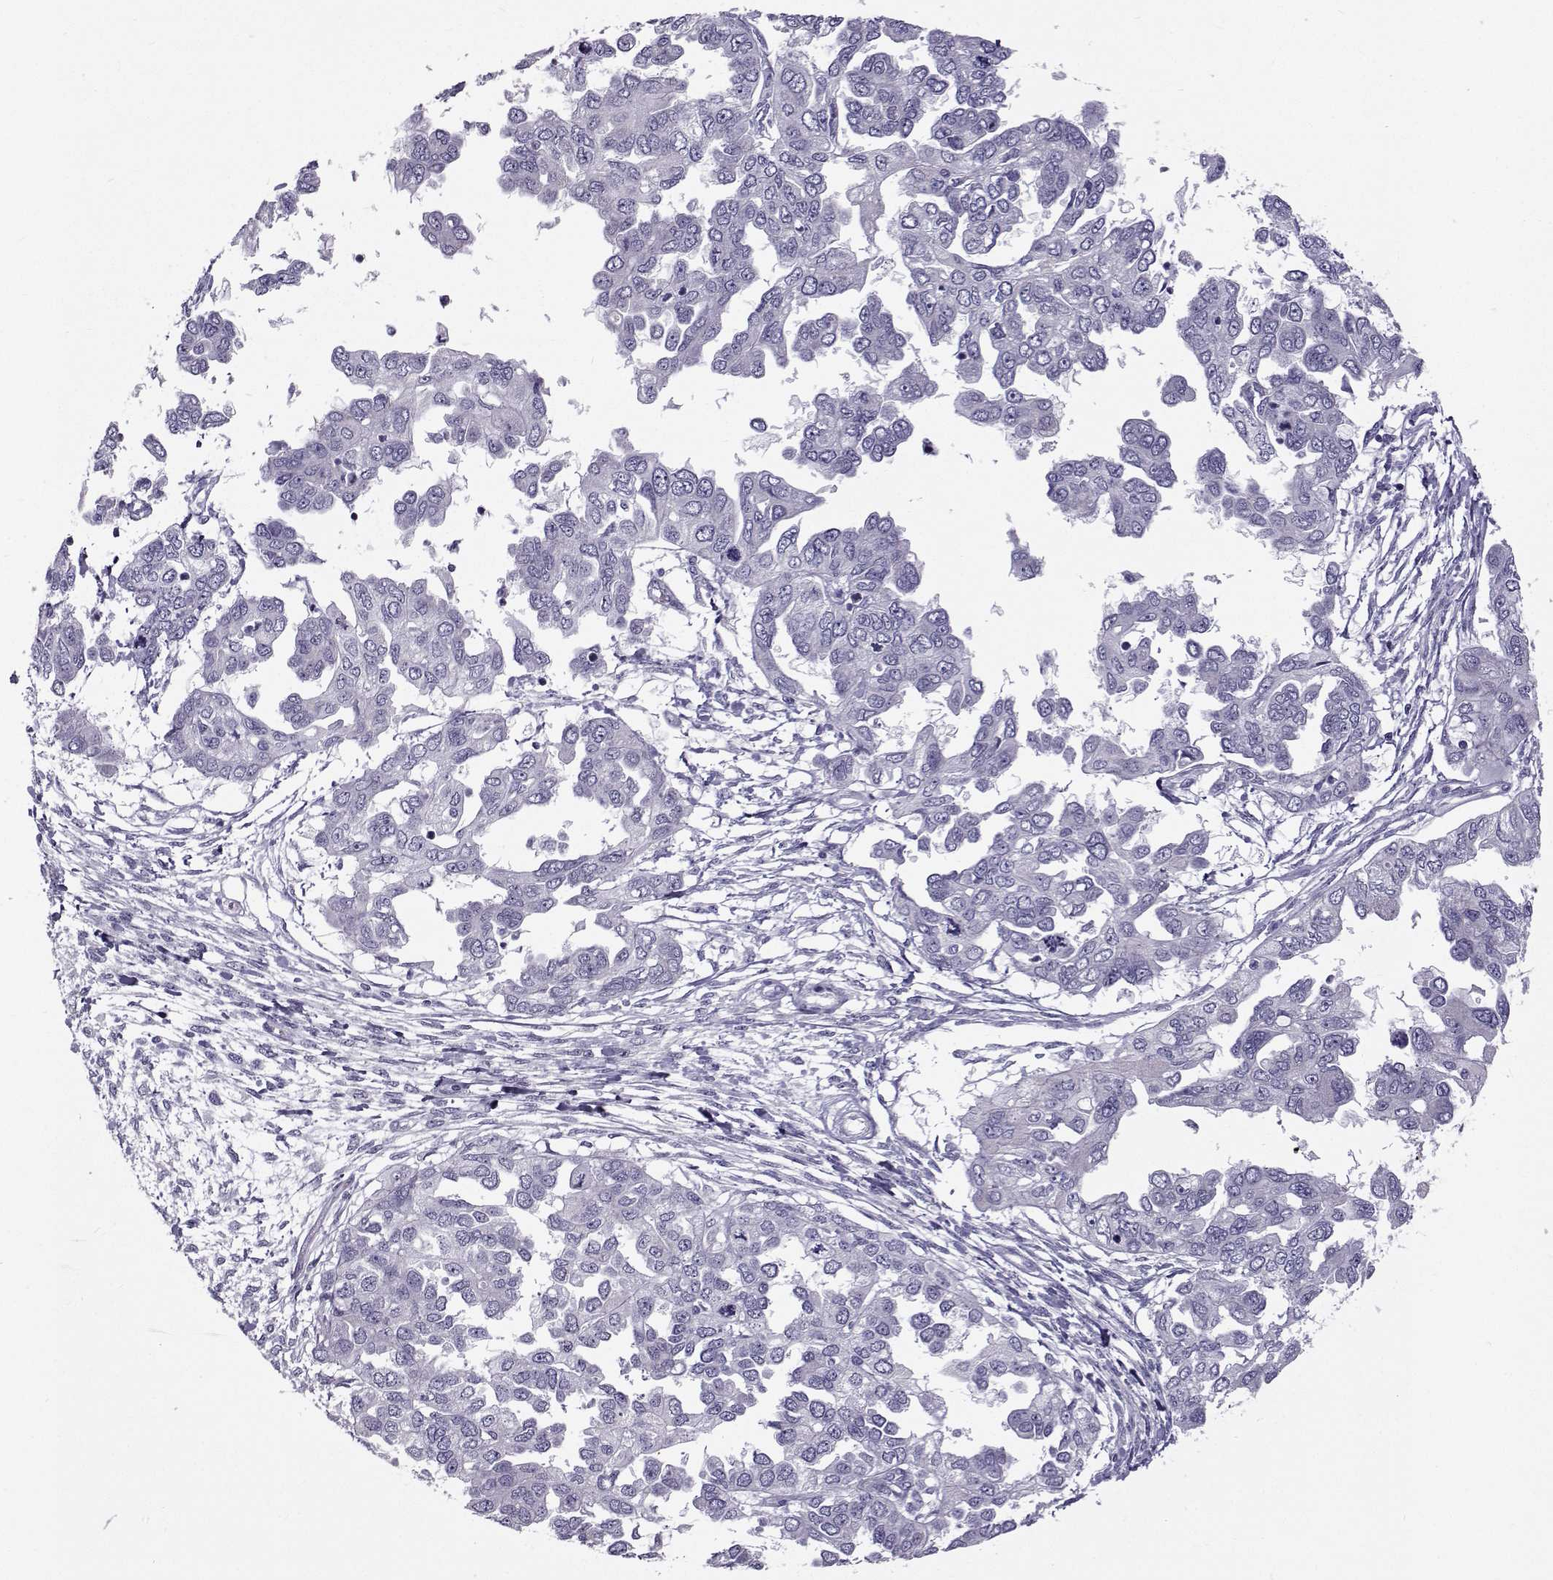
{"staining": {"intensity": "negative", "quantity": "none", "location": "none"}, "tissue": "ovarian cancer", "cell_type": "Tumor cells", "image_type": "cancer", "snomed": [{"axis": "morphology", "description": "Cystadenocarcinoma, serous, NOS"}, {"axis": "topography", "description": "Ovary"}], "caption": "Photomicrograph shows no significant protein expression in tumor cells of ovarian serous cystadenocarcinoma. Nuclei are stained in blue.", "gene": "CLN6", "patient": {"sex": "female", "age": 53}}